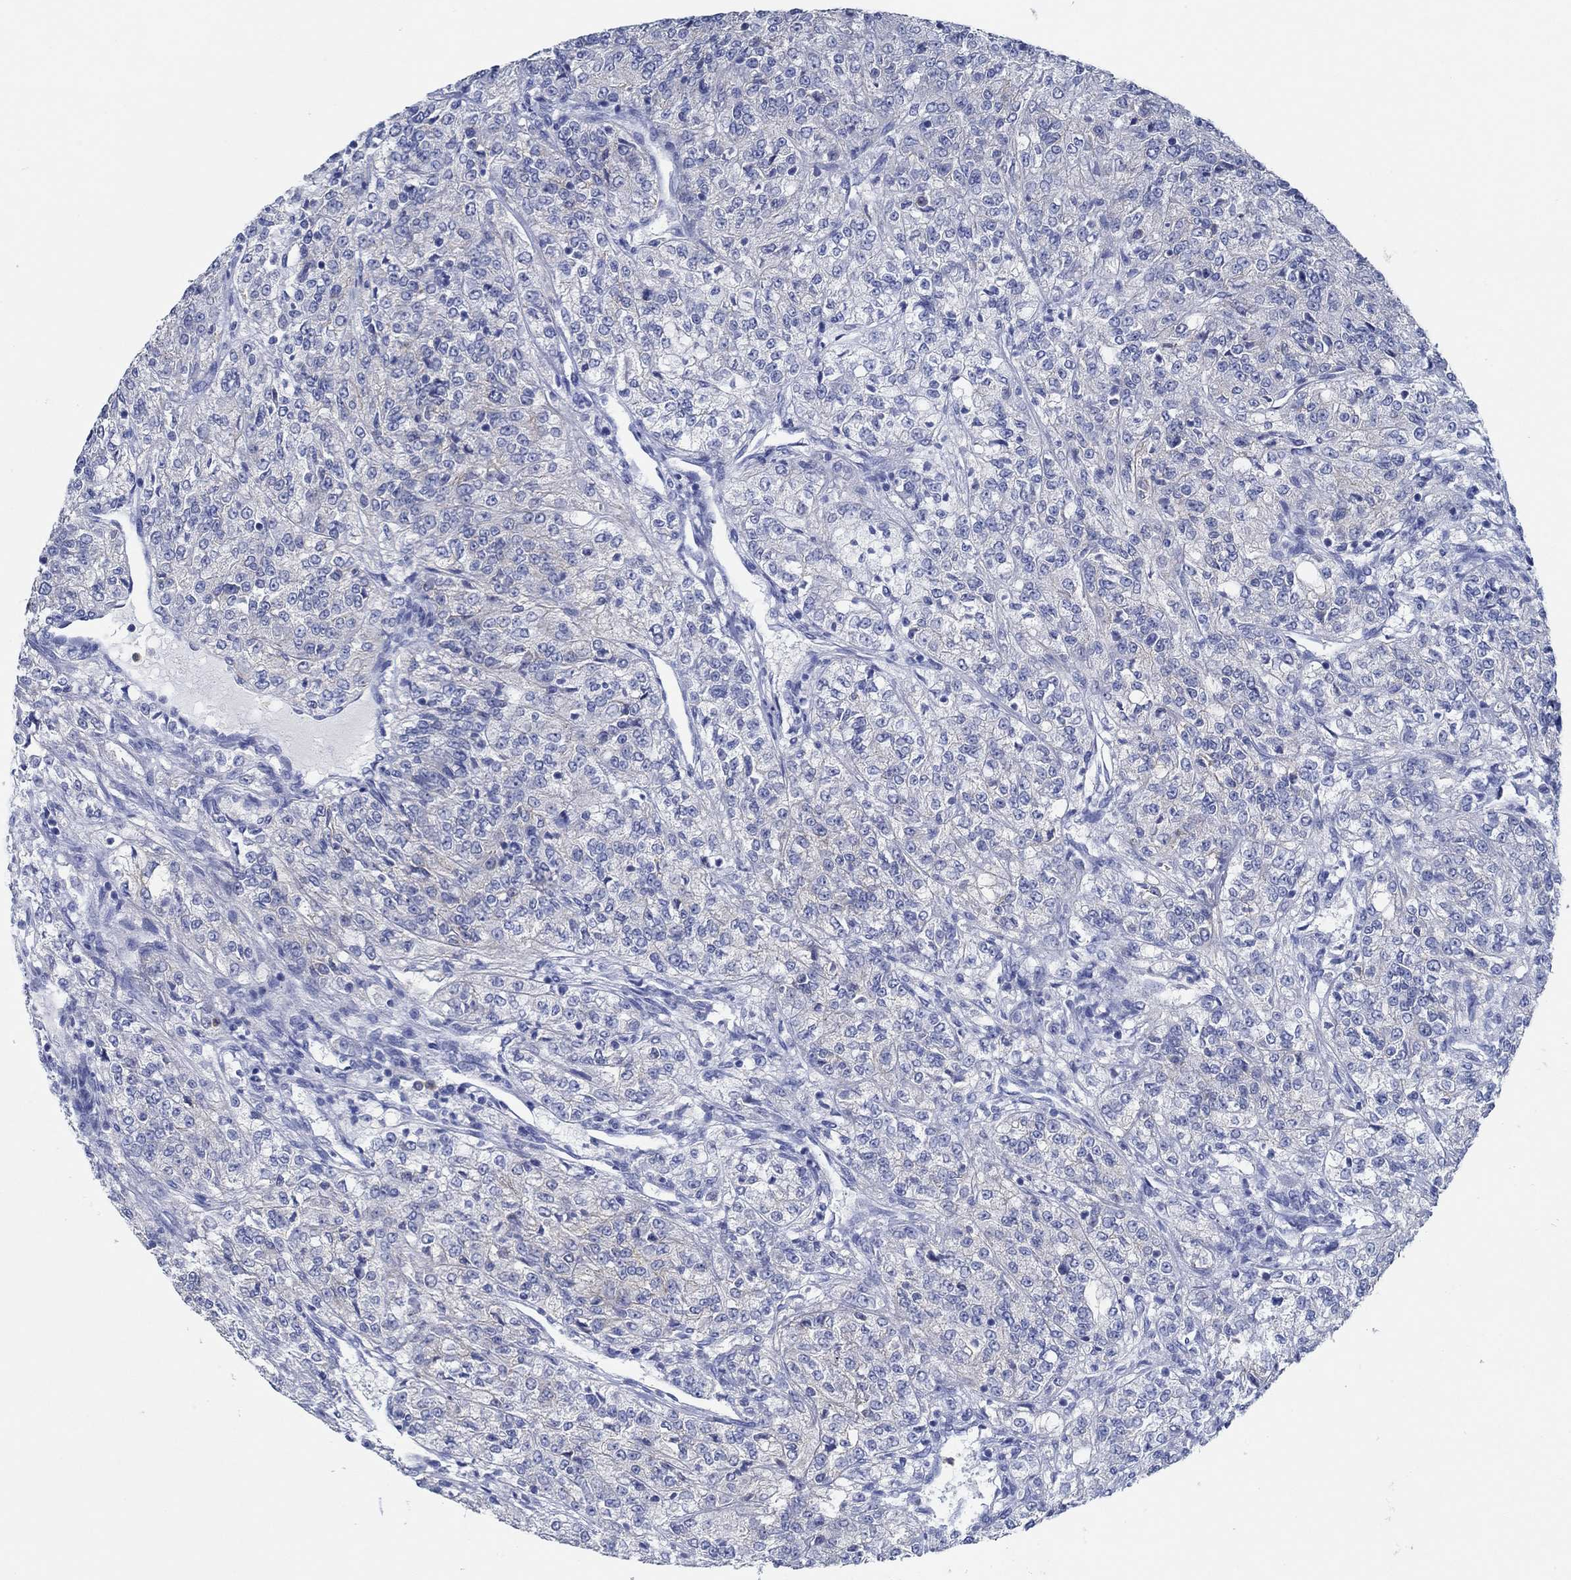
{"staining": {"intensity": "negative", "quantity": "none", "location": "none"}, "tissue": "renal cancer", "cell_type": "Tumor cells", "image_type": "cancer", "snomed": [{"axis": "morphology", "description": "Adenocarcinoma, NOS"}, {"axis": "topography", "description": "Kidney"}], "caption": "High magnification brightfield microscopy of renal adenocarcinoma stained with DAB (3,3'-diaminobenzidine) (brown) and counterstained with hematoxylin (blue): tumor cells show no significant expression.", "gene": "ZNF671", "patient": {"sex": "female", "age": 63}}